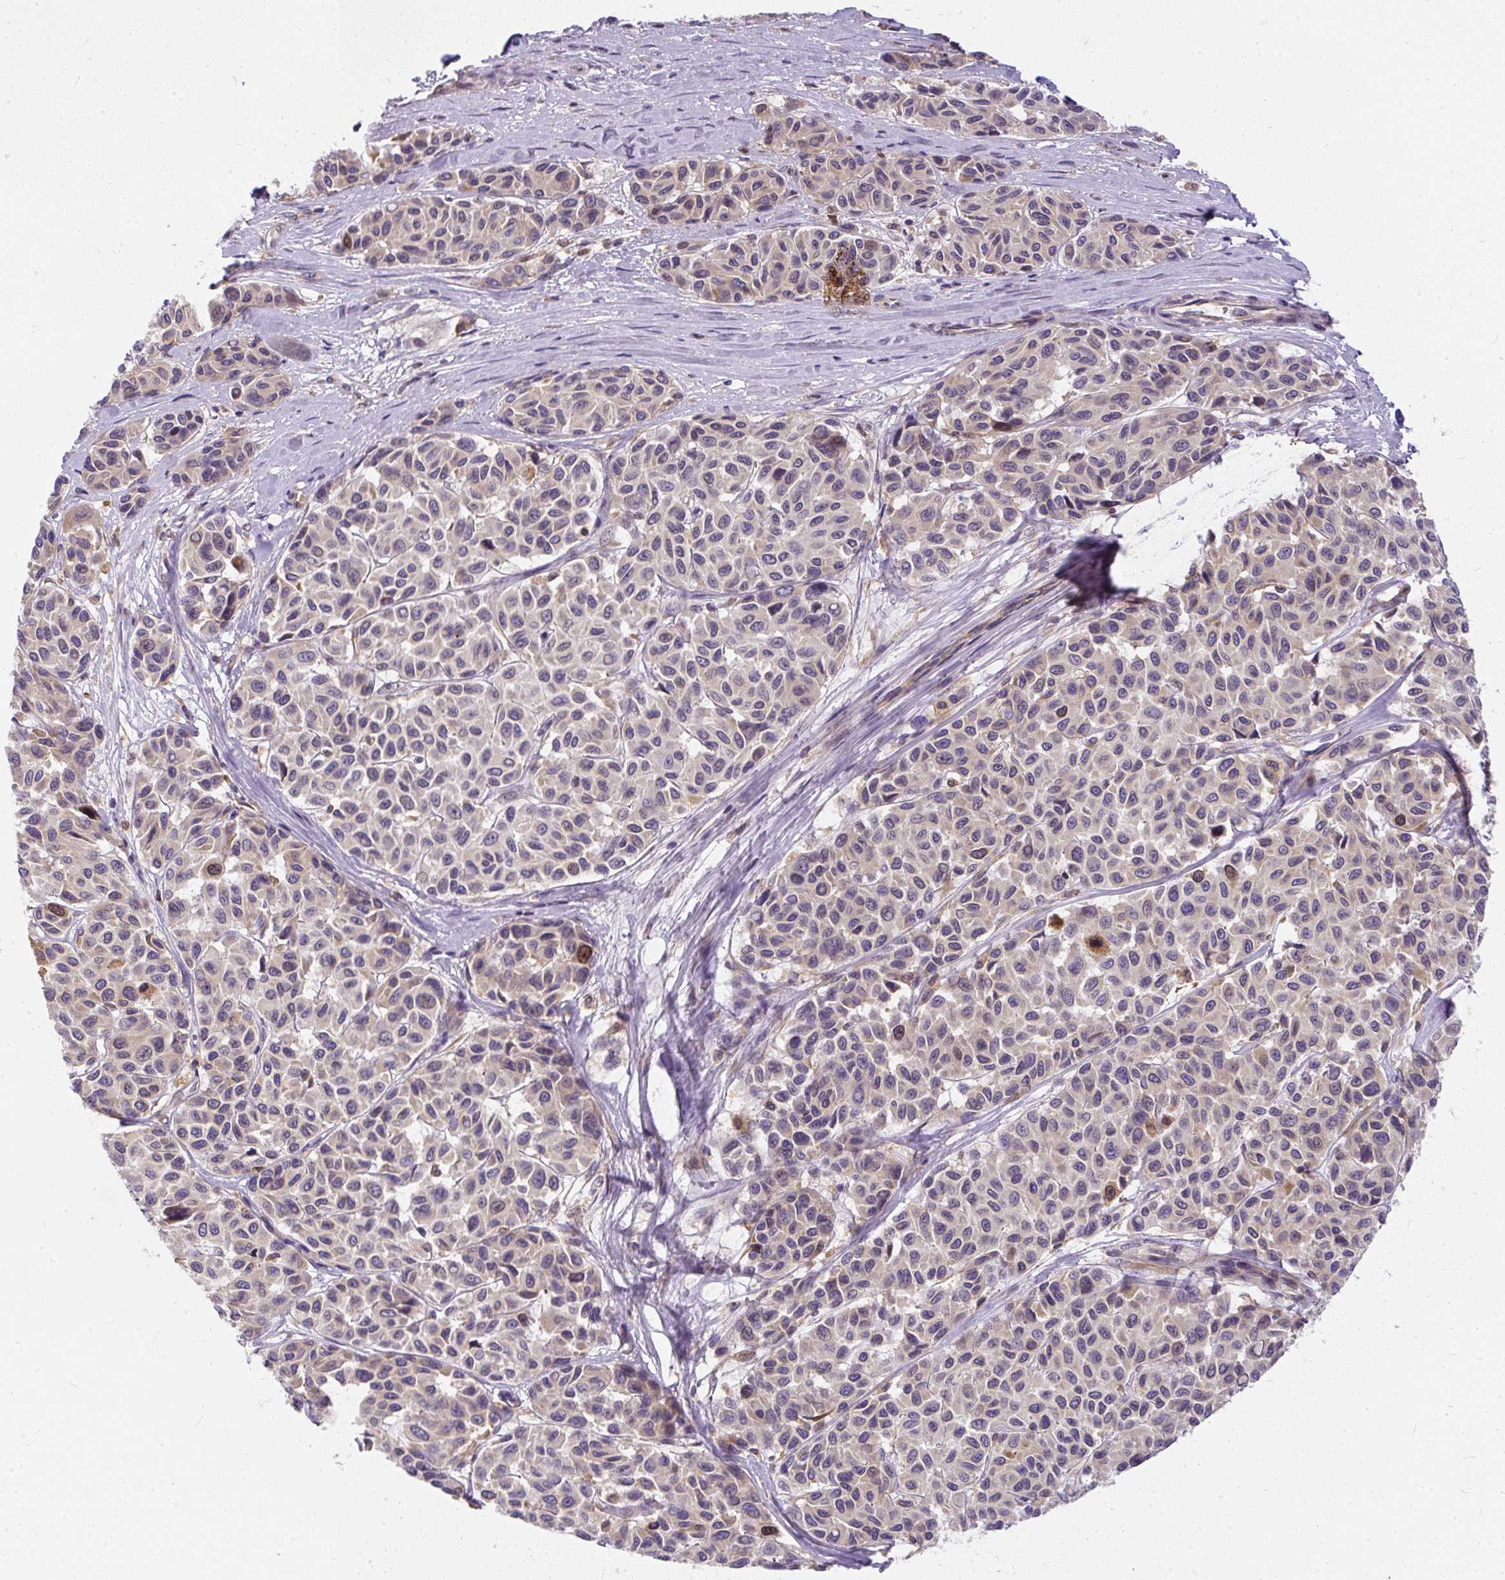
{"staining": {"intensity": "moderate", "quantity": "<25%", "location": "cytoplasmic/membranous,nuclear"}, "tissue": "melanoma", "cell_type": "Tumor cells", "image_type": "cancer", "snomed": [{"axis": "morphology", "description": "Malignant melanoma, NOS"}, {"axis": "topography", "description": "Skin"}], "caption": "High-magnification brightfield microscopy of melanoma stained with DAB (3,3'-diaminobenzidine) (brown) and counterstained with hematoxylin (blue). tumor cells exhibit moderate cytoplasmic/membranous and nuclear staining is identified in about<25% of cells.", "gene": "CYP20A1", "patient": {"sex": "female", "age": 66}}